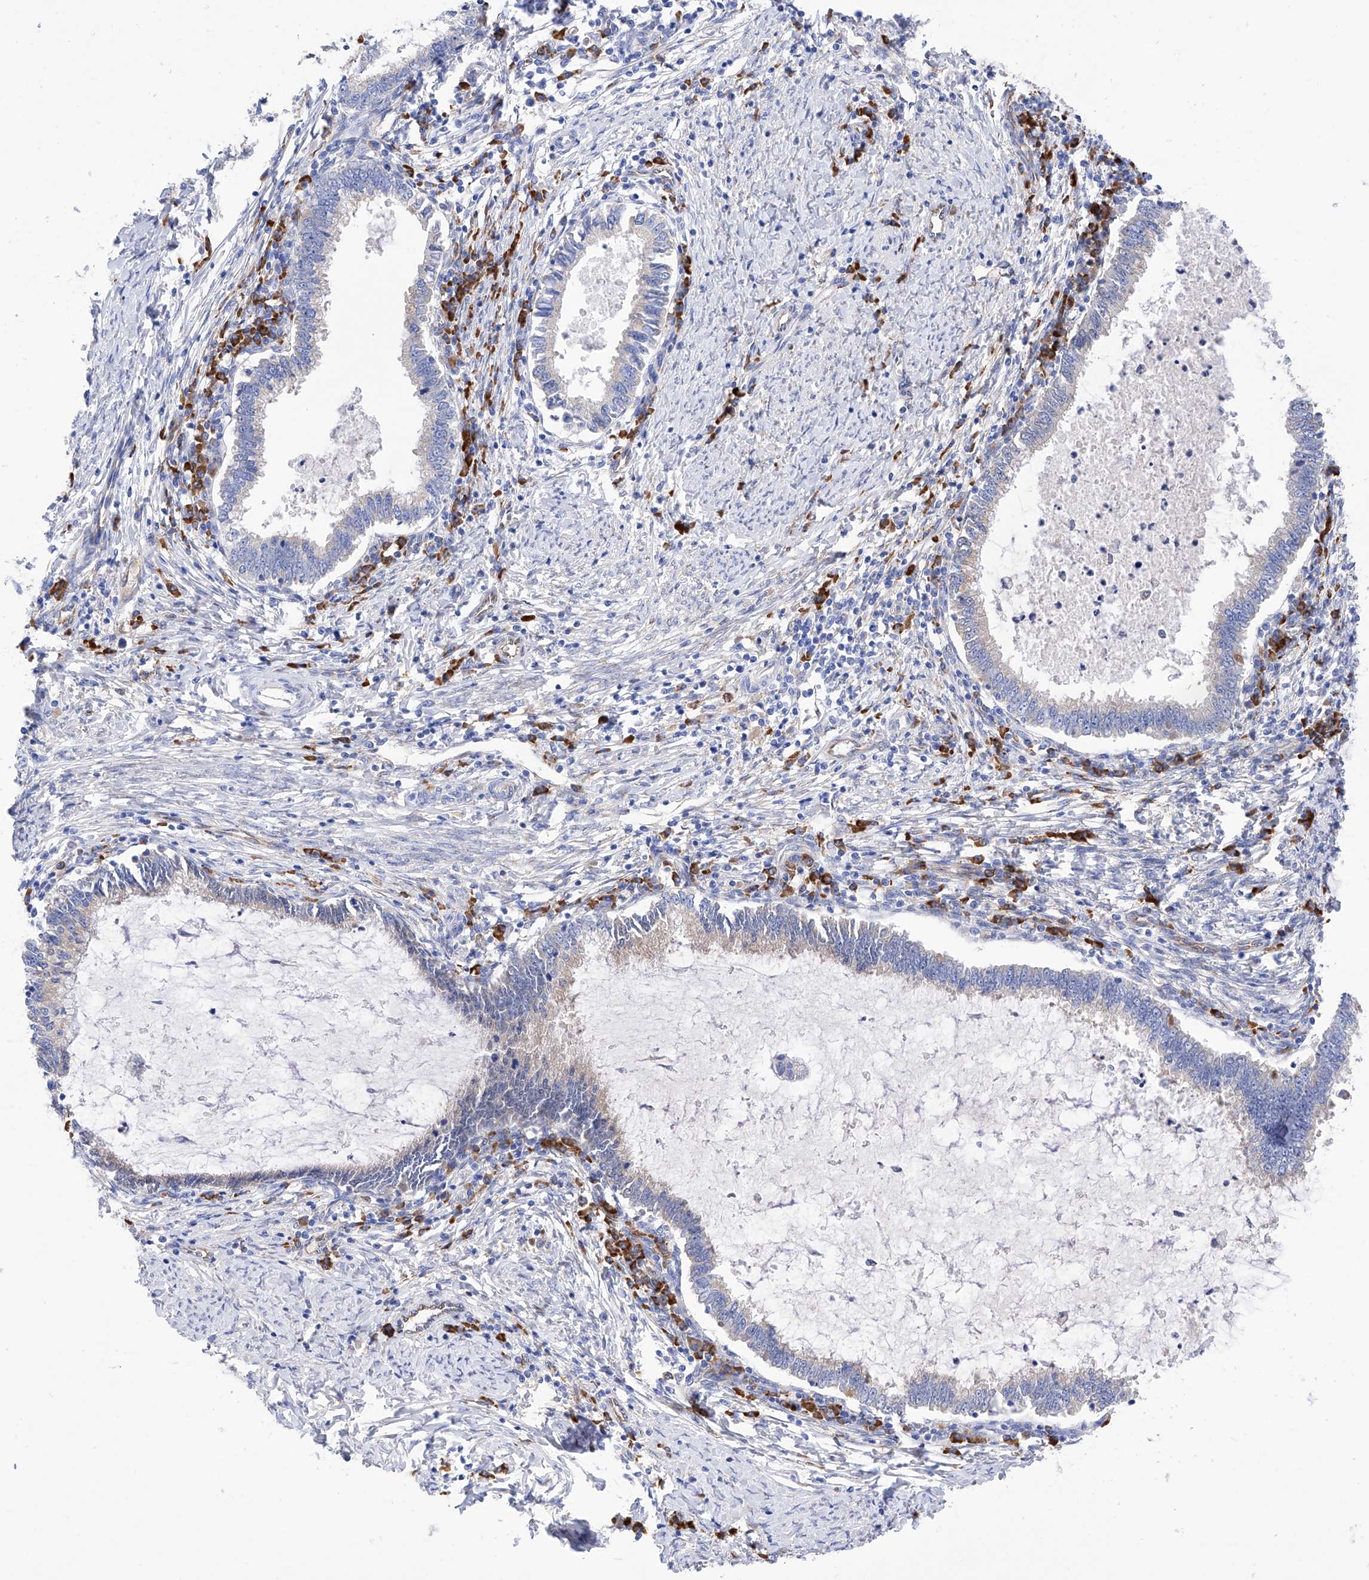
{"staining": {"intensity": "negative", "quantity": "none", "location": "none"}, "tissue": "cervical cancer", "cell_type": "Tumor cells", "image_type": "cancer", "snomed": [{"axis": "morphology", "description": "Adenocarcinoma, NOS"}, {"axis": "topography", "description": "Cervix"}], "caption": "Immunohistochemistry photomicrograph of cervical adenocarcinoma stained for a protein (brown), which exhibits no staining in tumor cells. Brightfield microscopy of immunohistochemistry stained with DAB (brown) and hematoxylin (blue), captured at high magnification.", "gene": "PDIA5", "patient": {"sex": "female", "age": 36}}